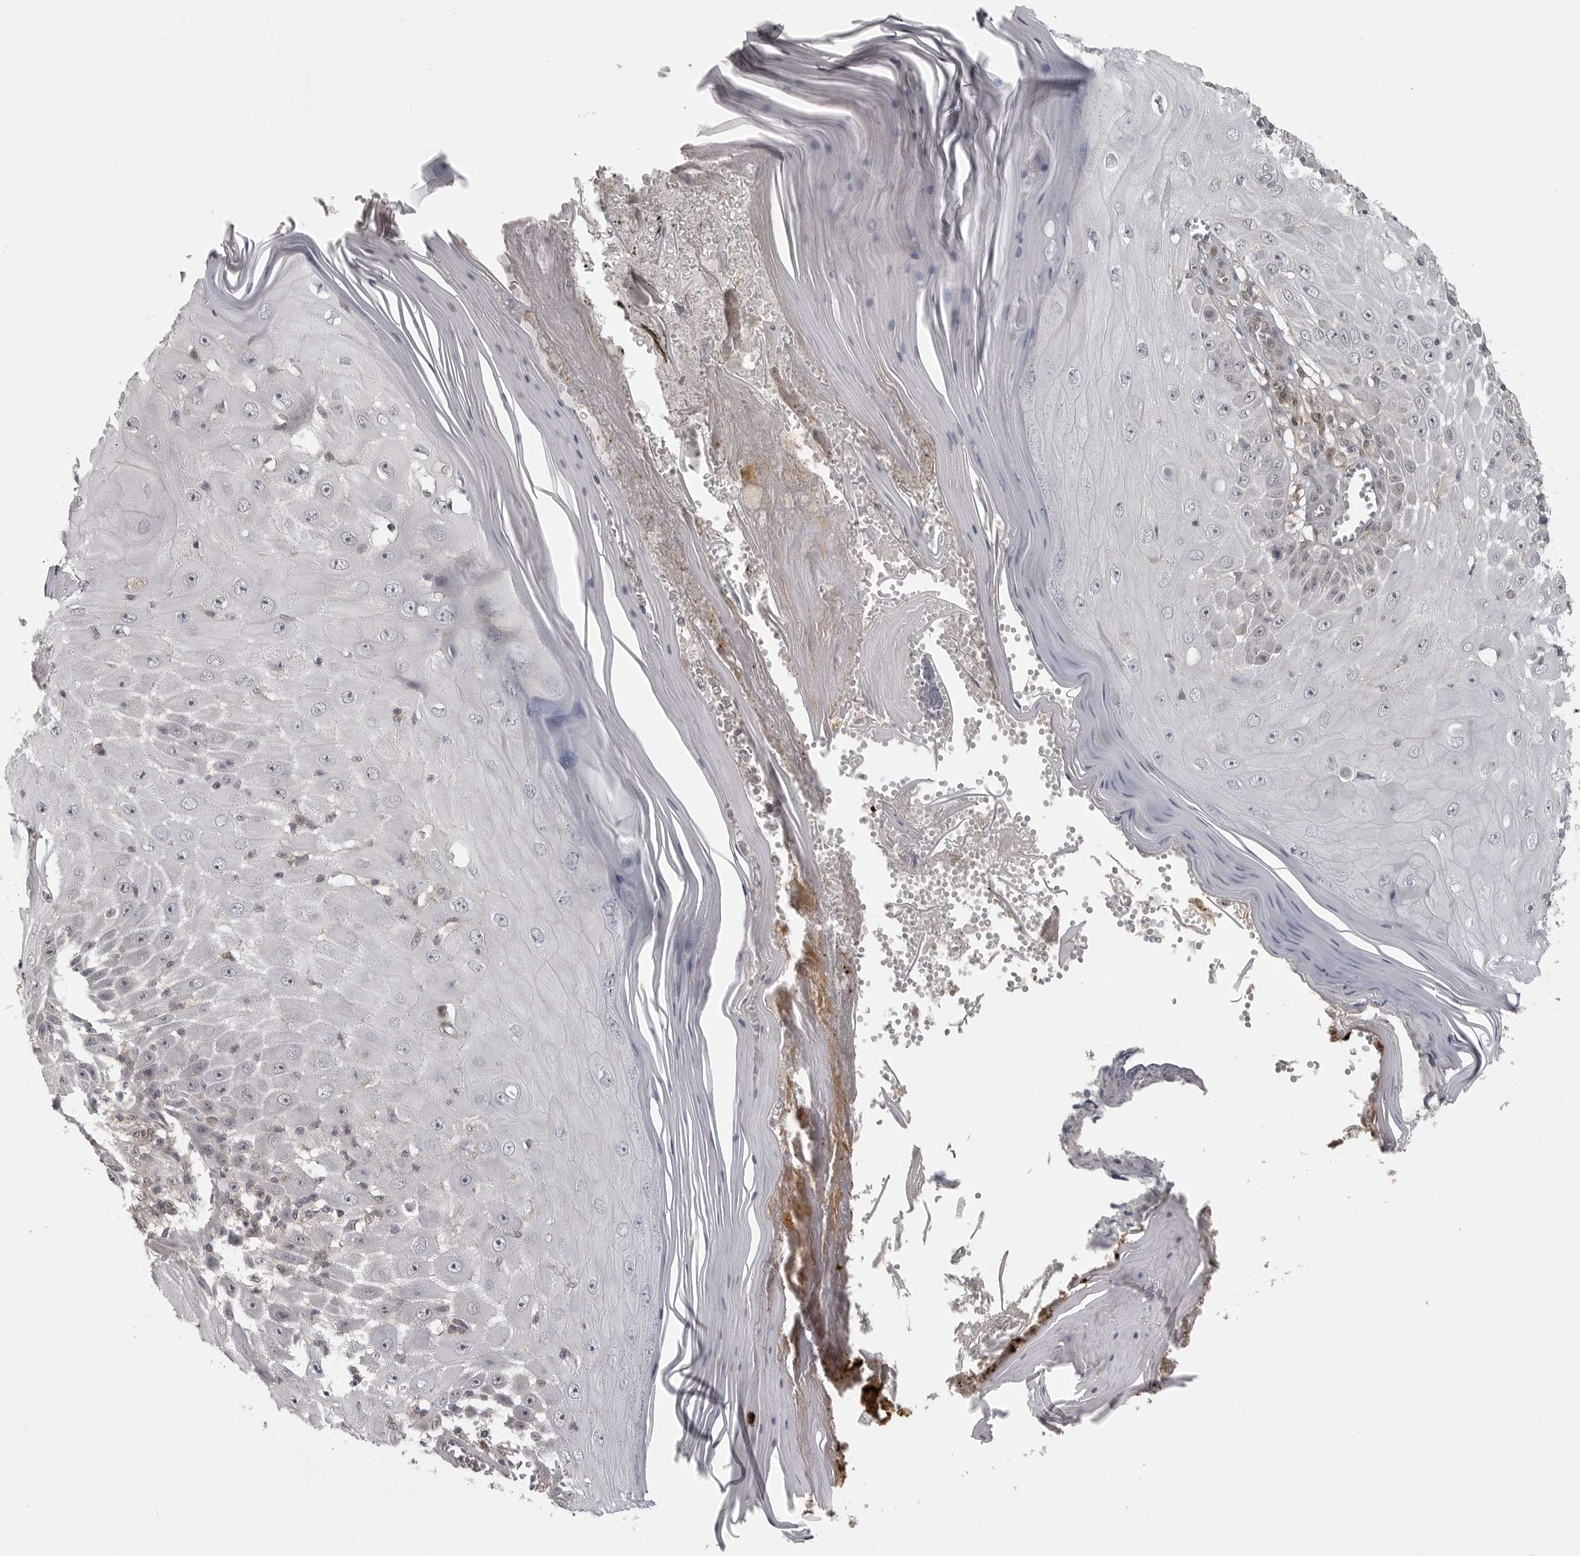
{"staining": {"intensity": "negative", "quantity": "none", "location": "none"}, "tissue": "skin cancer", "cell_type": "Tumor cells", "image_type": "cancer", "snomed": [{"axis": "morphology", "description": "Squamous cell carcinoma, NOS"}, {"axis": "topography", "description": "Skin"}], "caption": "Human skin cancer (squamous cell carcinoma) stained for a protein using immunohistochemistry shows no expression in tumor cells.", "gene": "UROD", "patient": {"sex": "female", "age": 73}}